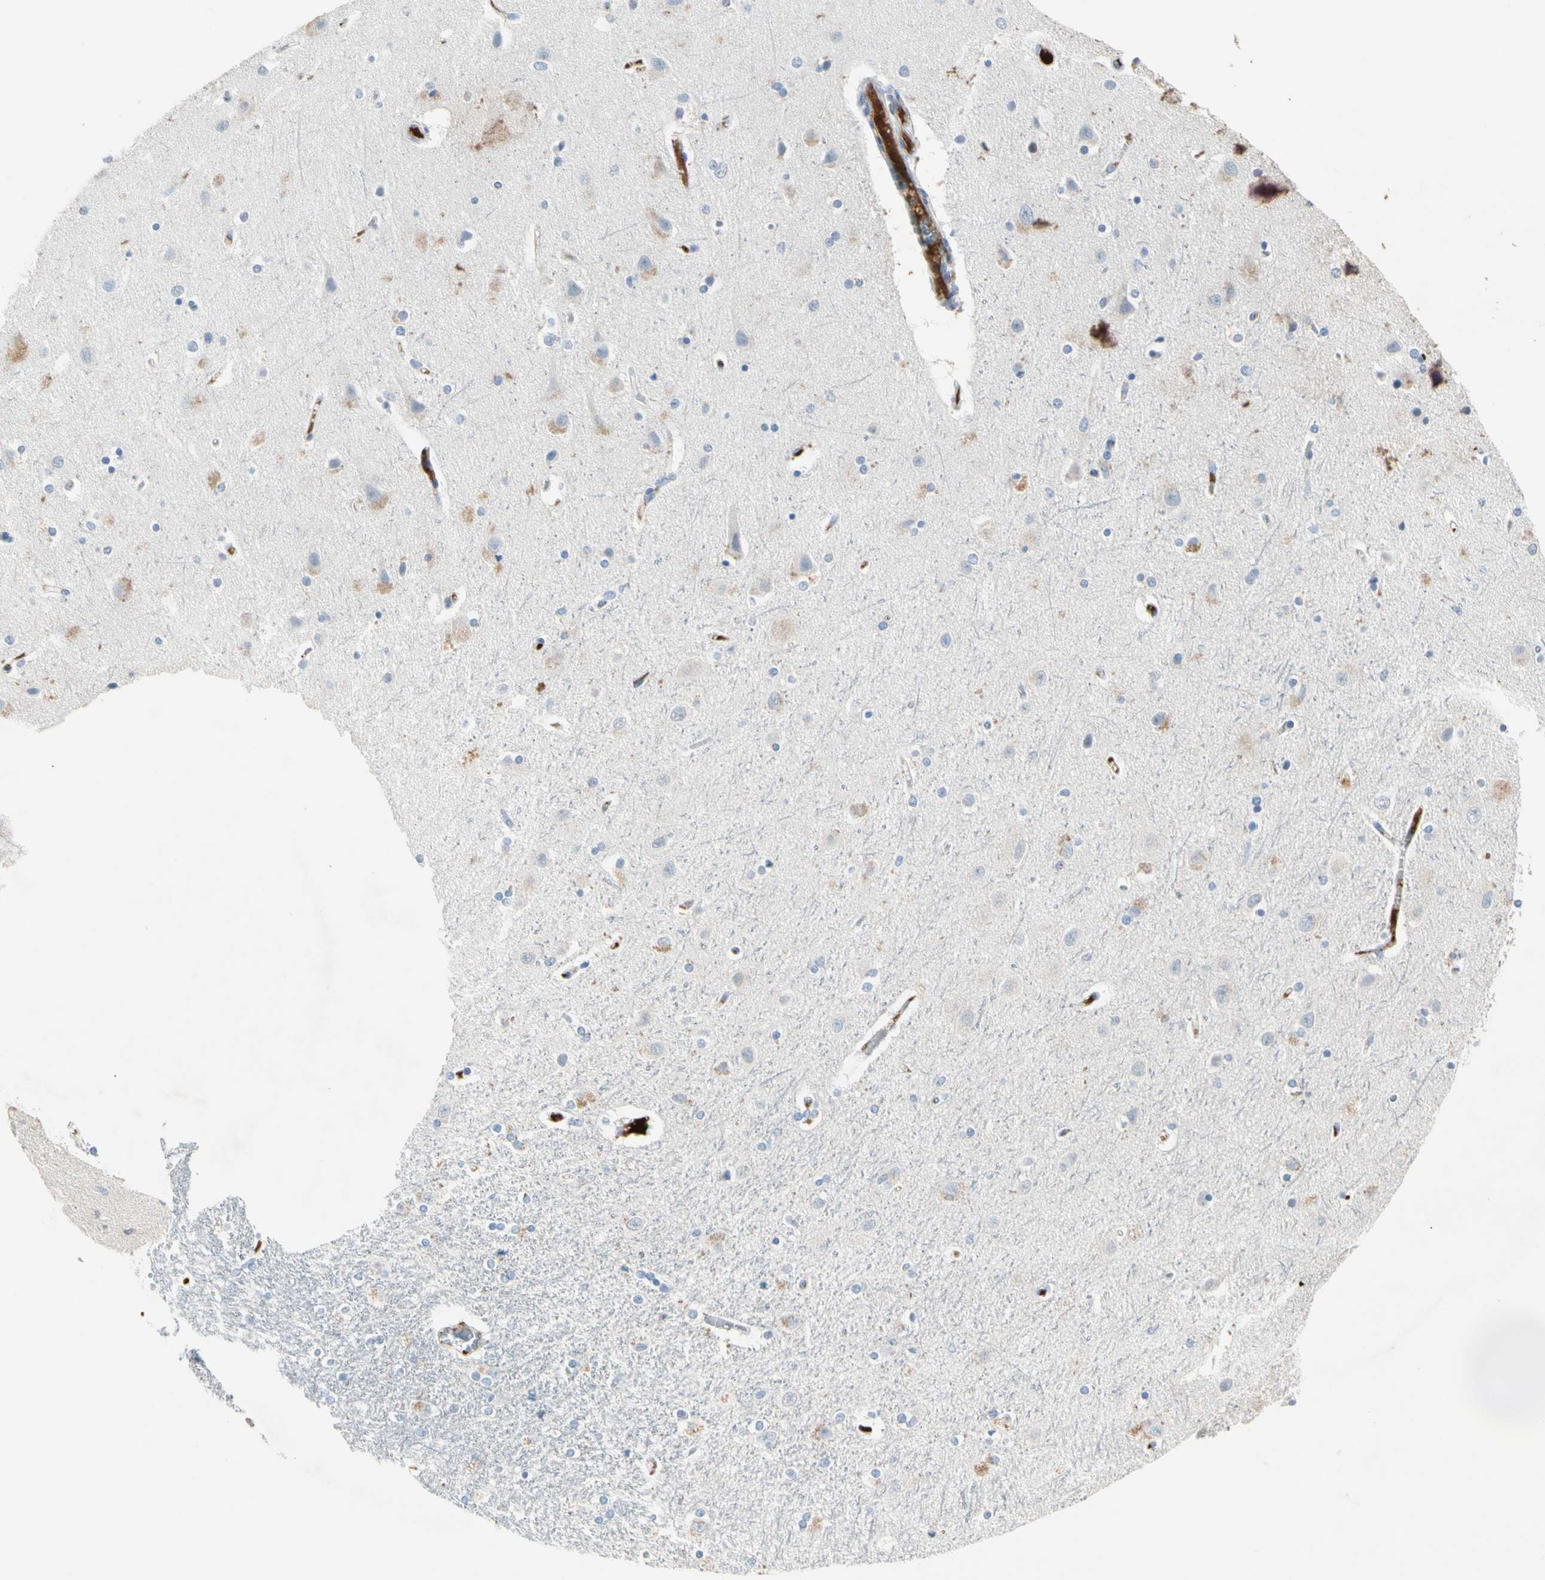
{"staining": {"intensity": "negative", "quantity": "none", "location": "none"}, "tissue": "caudate", "cell_type": "Glial cells", "image_type": "normal", "snomed": [{"axis": "morphology", "description": "Normal tissue, NOS"}, {"axis": "topography", "description": "Lateral ventricle wall"}], "caption": "Immunohistochemistry micrograph of unremarkable human caudate stained for a protein (brown), which demonstrates no staining in glial cells.", "gene": "SERPIND1", "patient": {"sex": "female", "age": 54}}